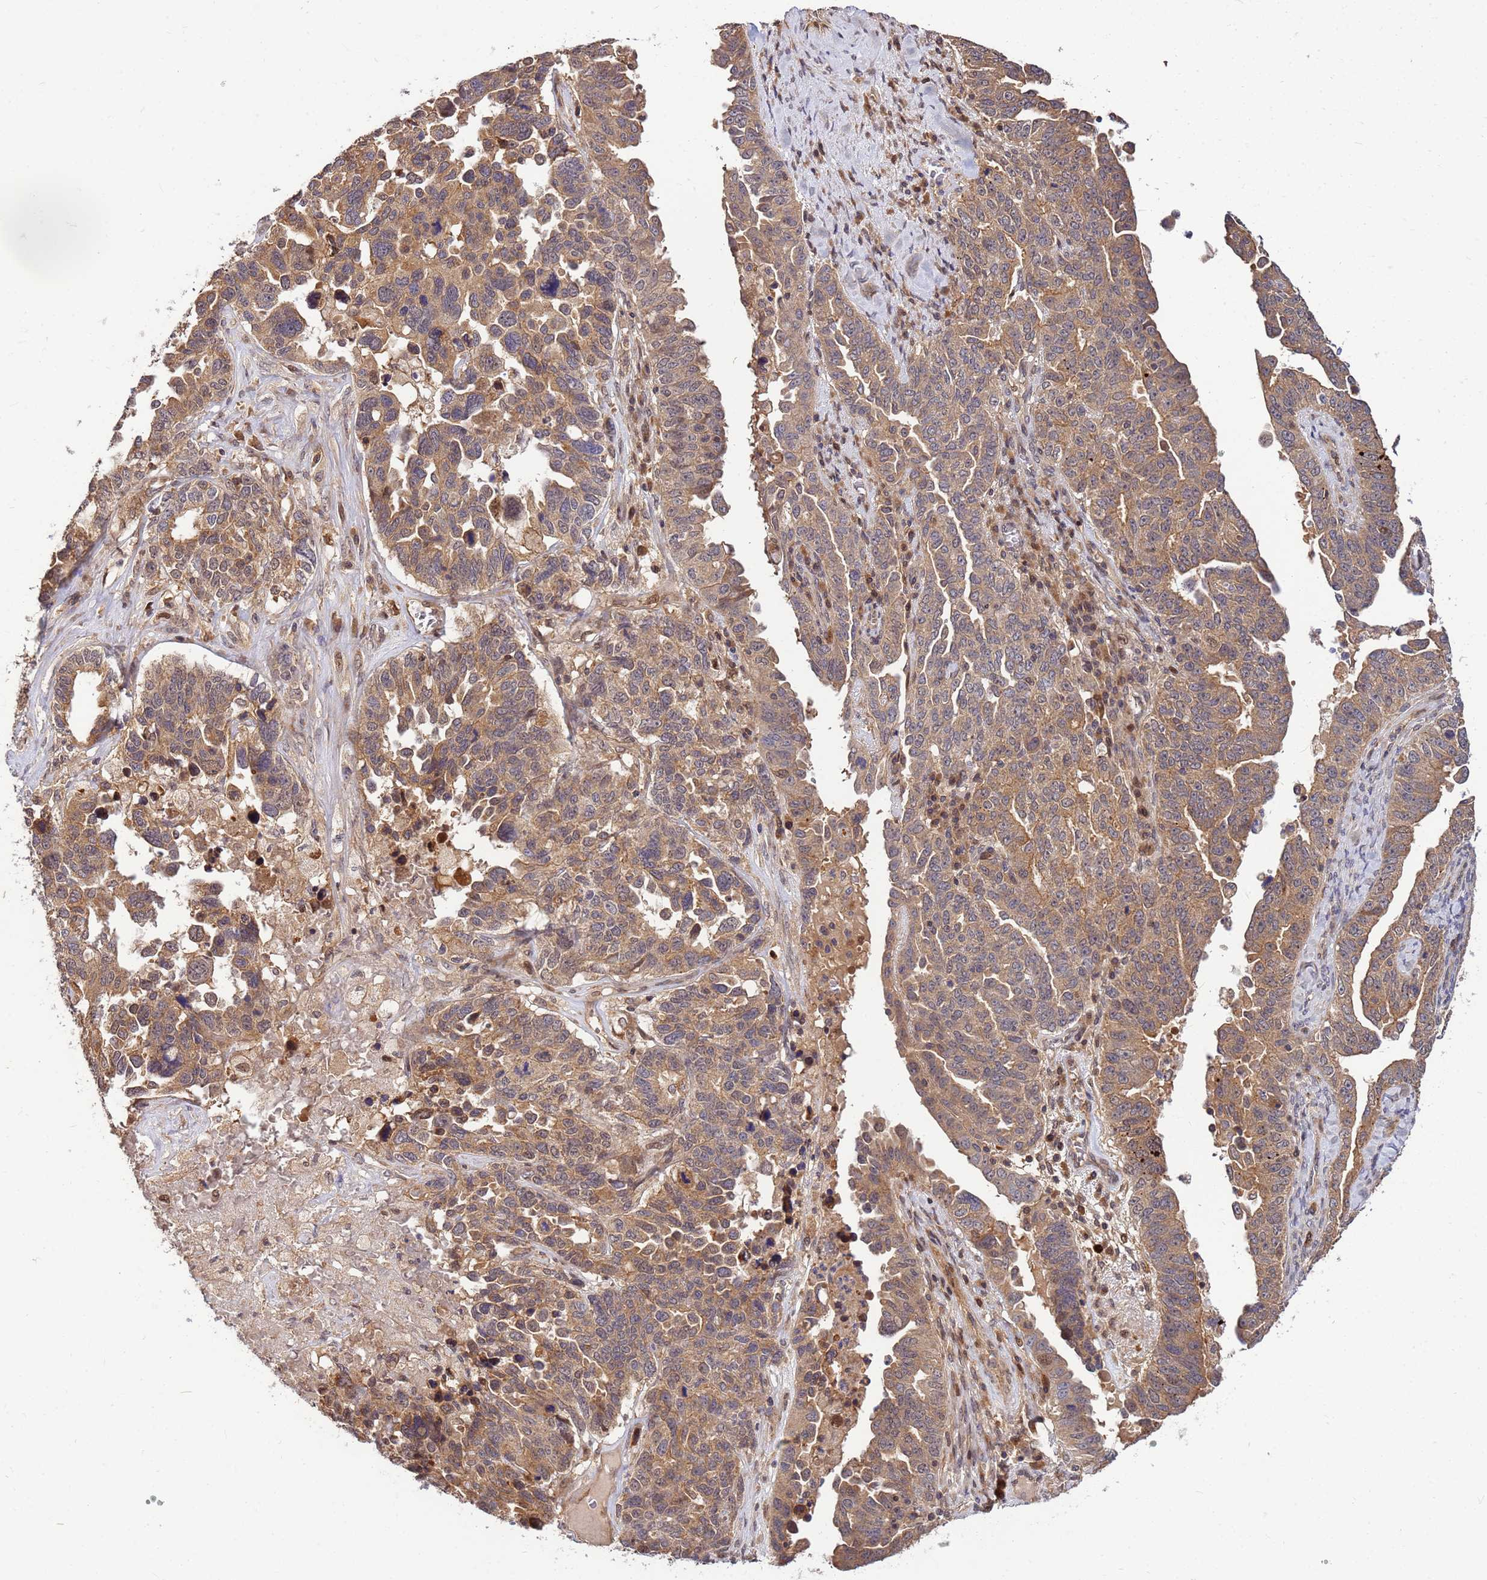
{"staining": {"intensity": "moderate", "quantity": ">75%", "location": "cytoplasmic/membranous"}, "tissue": "ovarian cancer", "cell_type": "Tumor cells", "image_type": "cancer", "snomed": [{"axis": "morphology", "description": "Carcinoma, endometroid"}, {"axis": "topography", "description": "Ovary"}], "caption": "A brown stain labels moderate cytoplasmic/membranous expression of a protein in ovarian endometroid carcinoma tumor cells.", "gene": "DUS4L", "patient": {"sex": "female", "age": 62}}